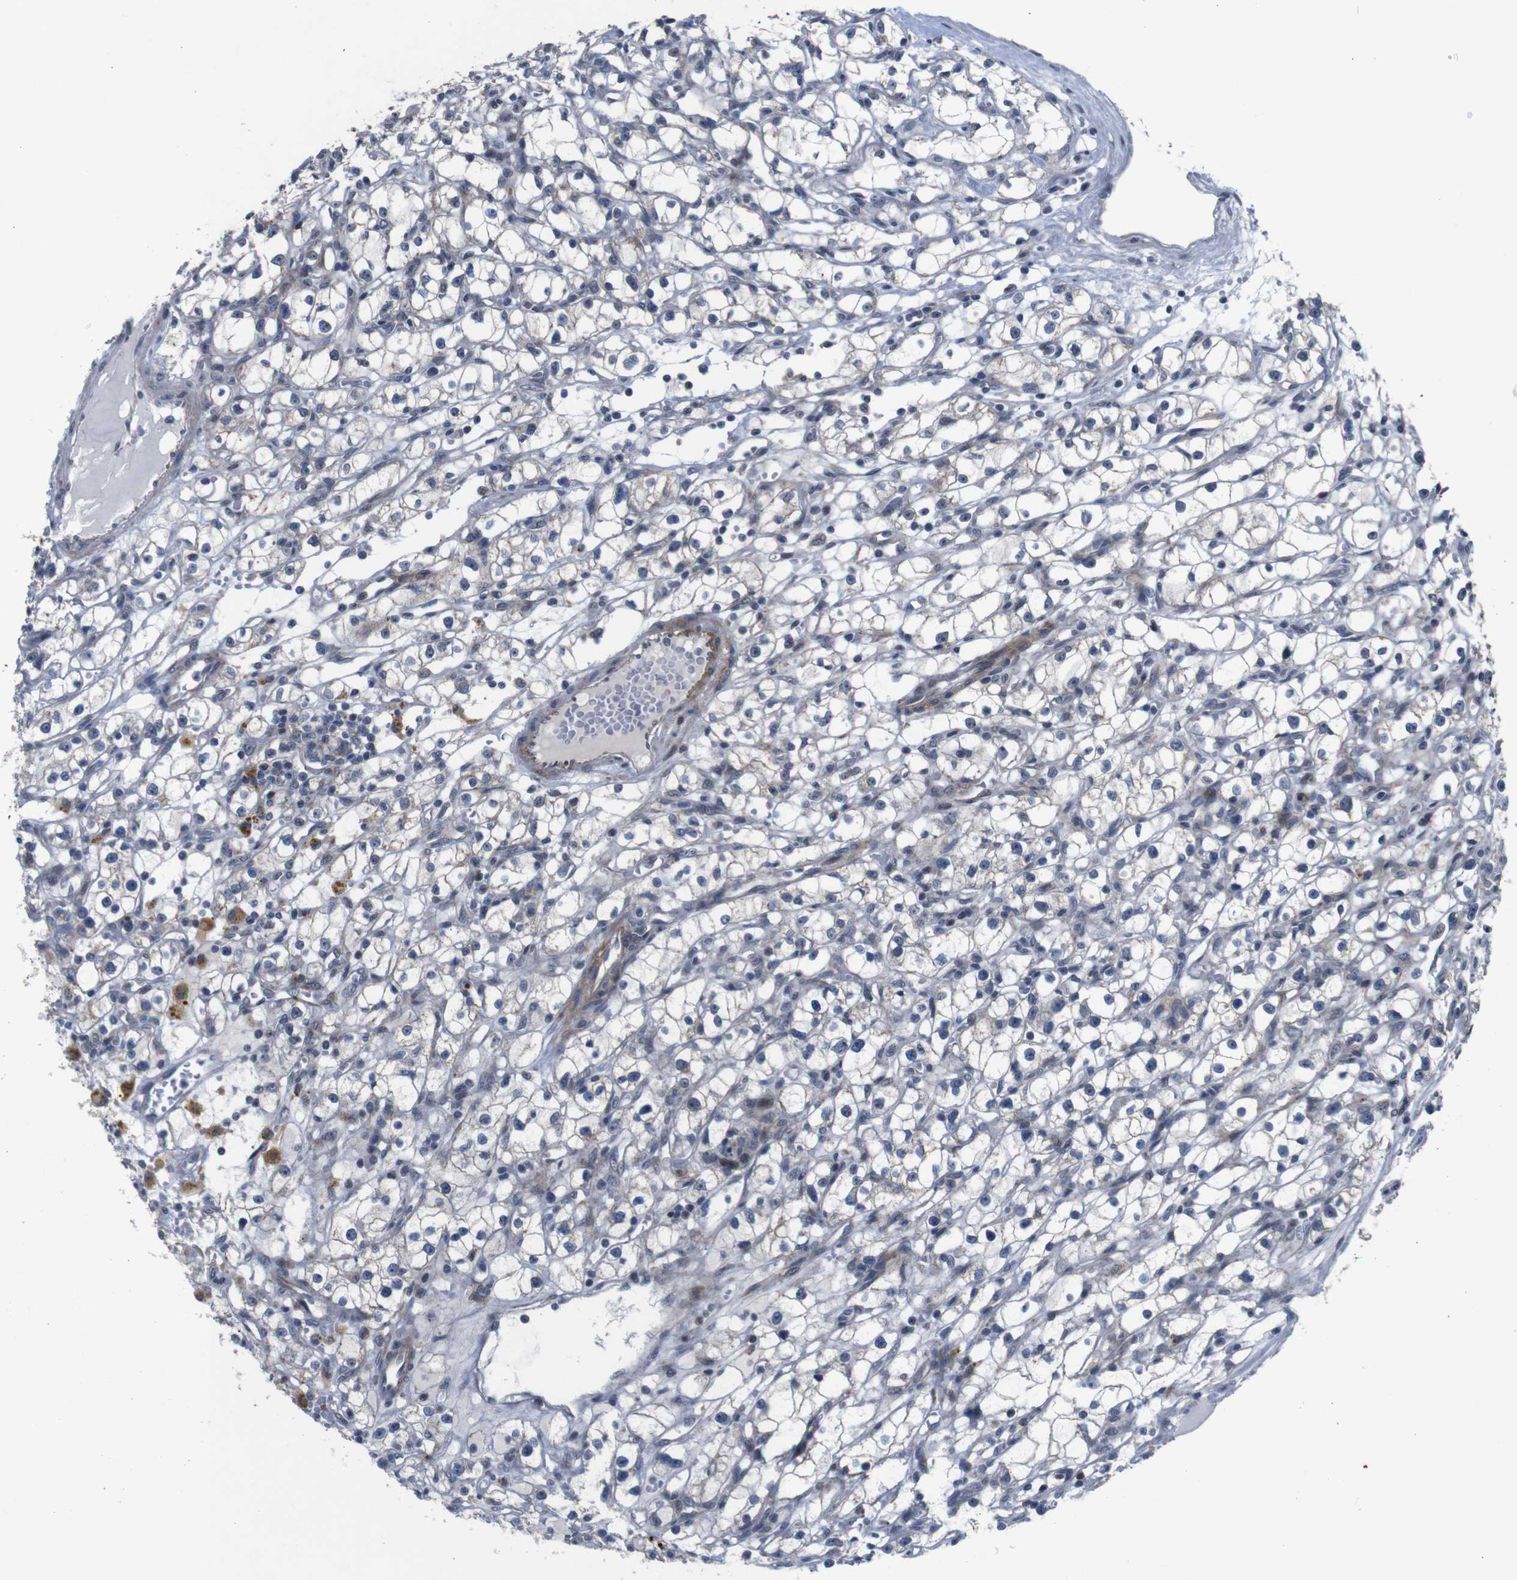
{"staining": {"intensity": "negative", "quantity": "none", "location": "none"}, "tissue": "renal cancer", "cell_type": "Tumor cells", "image_type": "cancer", "snomed": [{"axis": "morphology", "description": "Adenocarcinoma, NOS"}, {"axis": "topography", "description": "Kidney"}], "caption": "Histopathology image shows no significant protein positivity in tumor cells of renal cancer.", "gene": "ATP7B", "patient": {"sex": "male", "age": 56}}